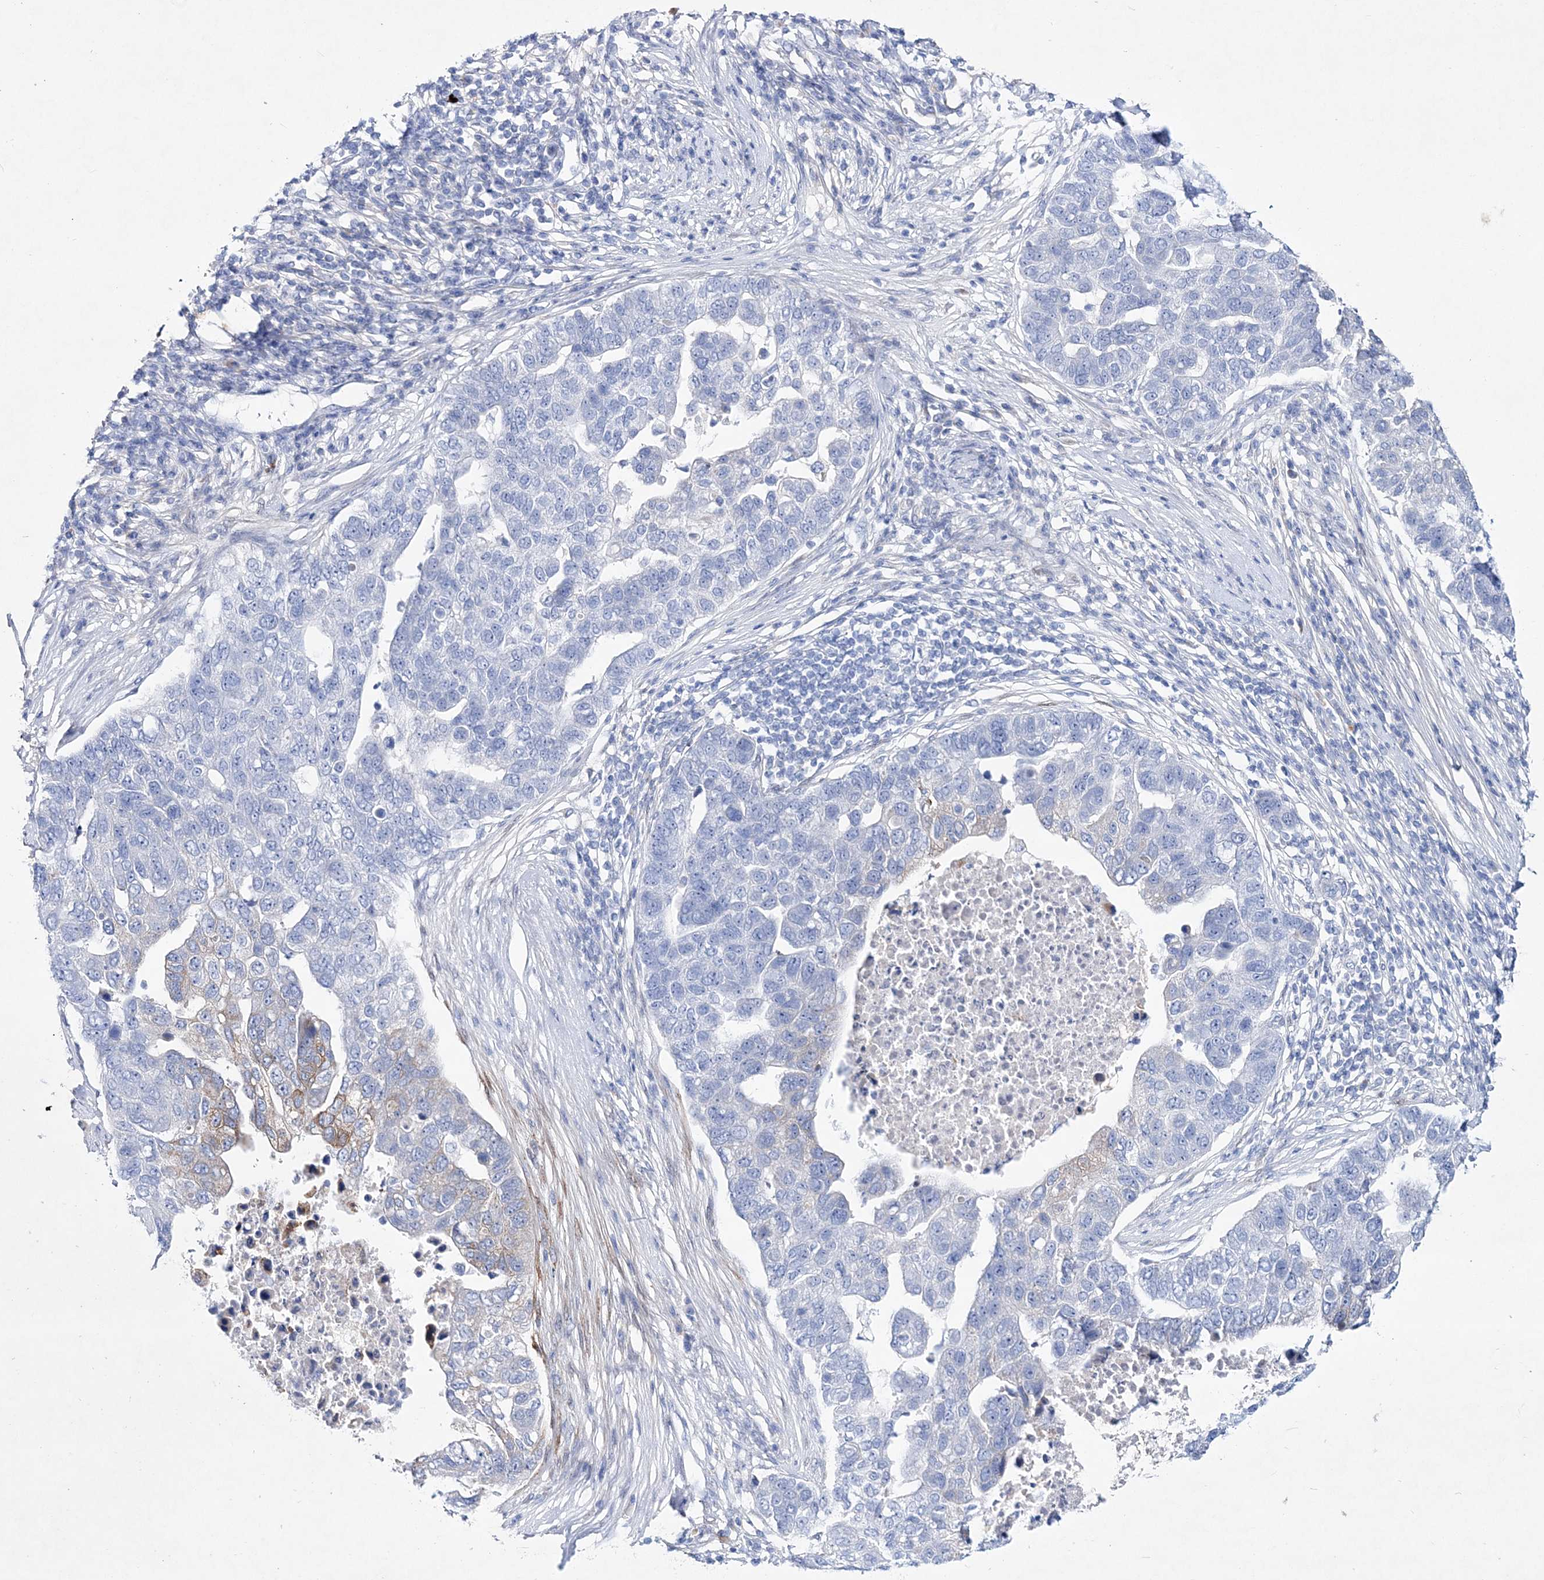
{"staining": {"intensity": "negative", "quantity": "none", "location": "none"}, "tissue": "pancreatic cancer", "cell_type": "Tumor cells", "image_type": "cancer", "snomed": [{"axis": "morphology", "description": "Adenocarcinoma, NOS"}, {"axis": "topography", "description": "Pancreas"}], "caption": "A photomicrograph of pancreatic adenocarcinoma stained for a protein shows no brown staining in tumor cells. (DAB immunohistochemistry (IHC) visualized using brightfield microscopy, high magnification).", "gene": "SPINK7", "patient": {"sex": "female", "age": 61}}